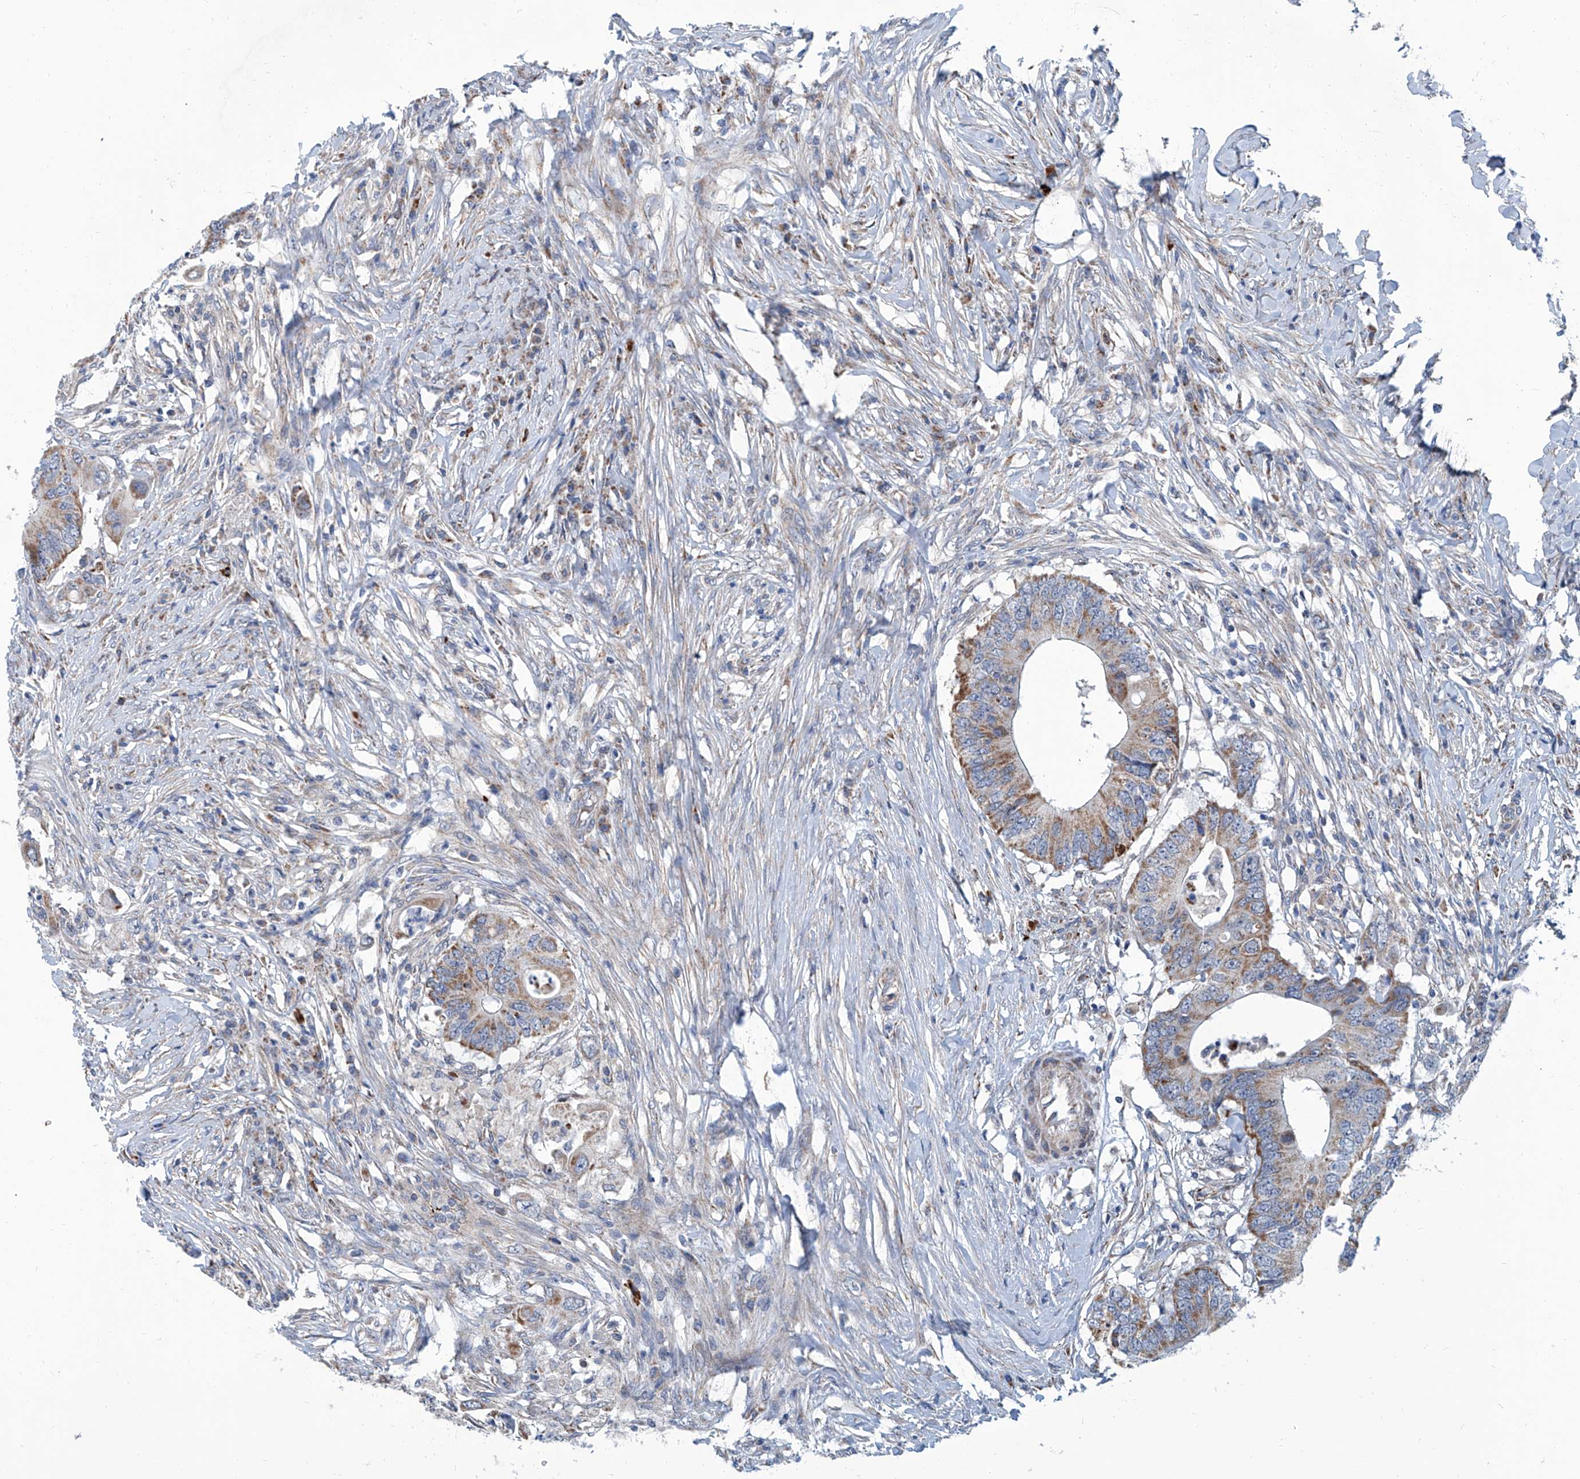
{"staining": {"intensity": "moderate", "quantity": ">75%", "location": "cytoplasmic/membranous"}, "tissue": "colorectal cancer", "cell_type": "Tumor cells", "image_type": "cancer", "snomed": [{"axis": "morphology", "description": "Adenocarcinoma, NOS"}, {"axis": "topography", "description": "Colon"}], "caption": "Immunohistochemical staining of adenocarcinoma (colorectal) reveals medium levels of moderate cytoplasmic/membranous expression in approximately >75% of tumor cells.", "gene": "USP48", "patient": {"sex": "male", "age": 71}}